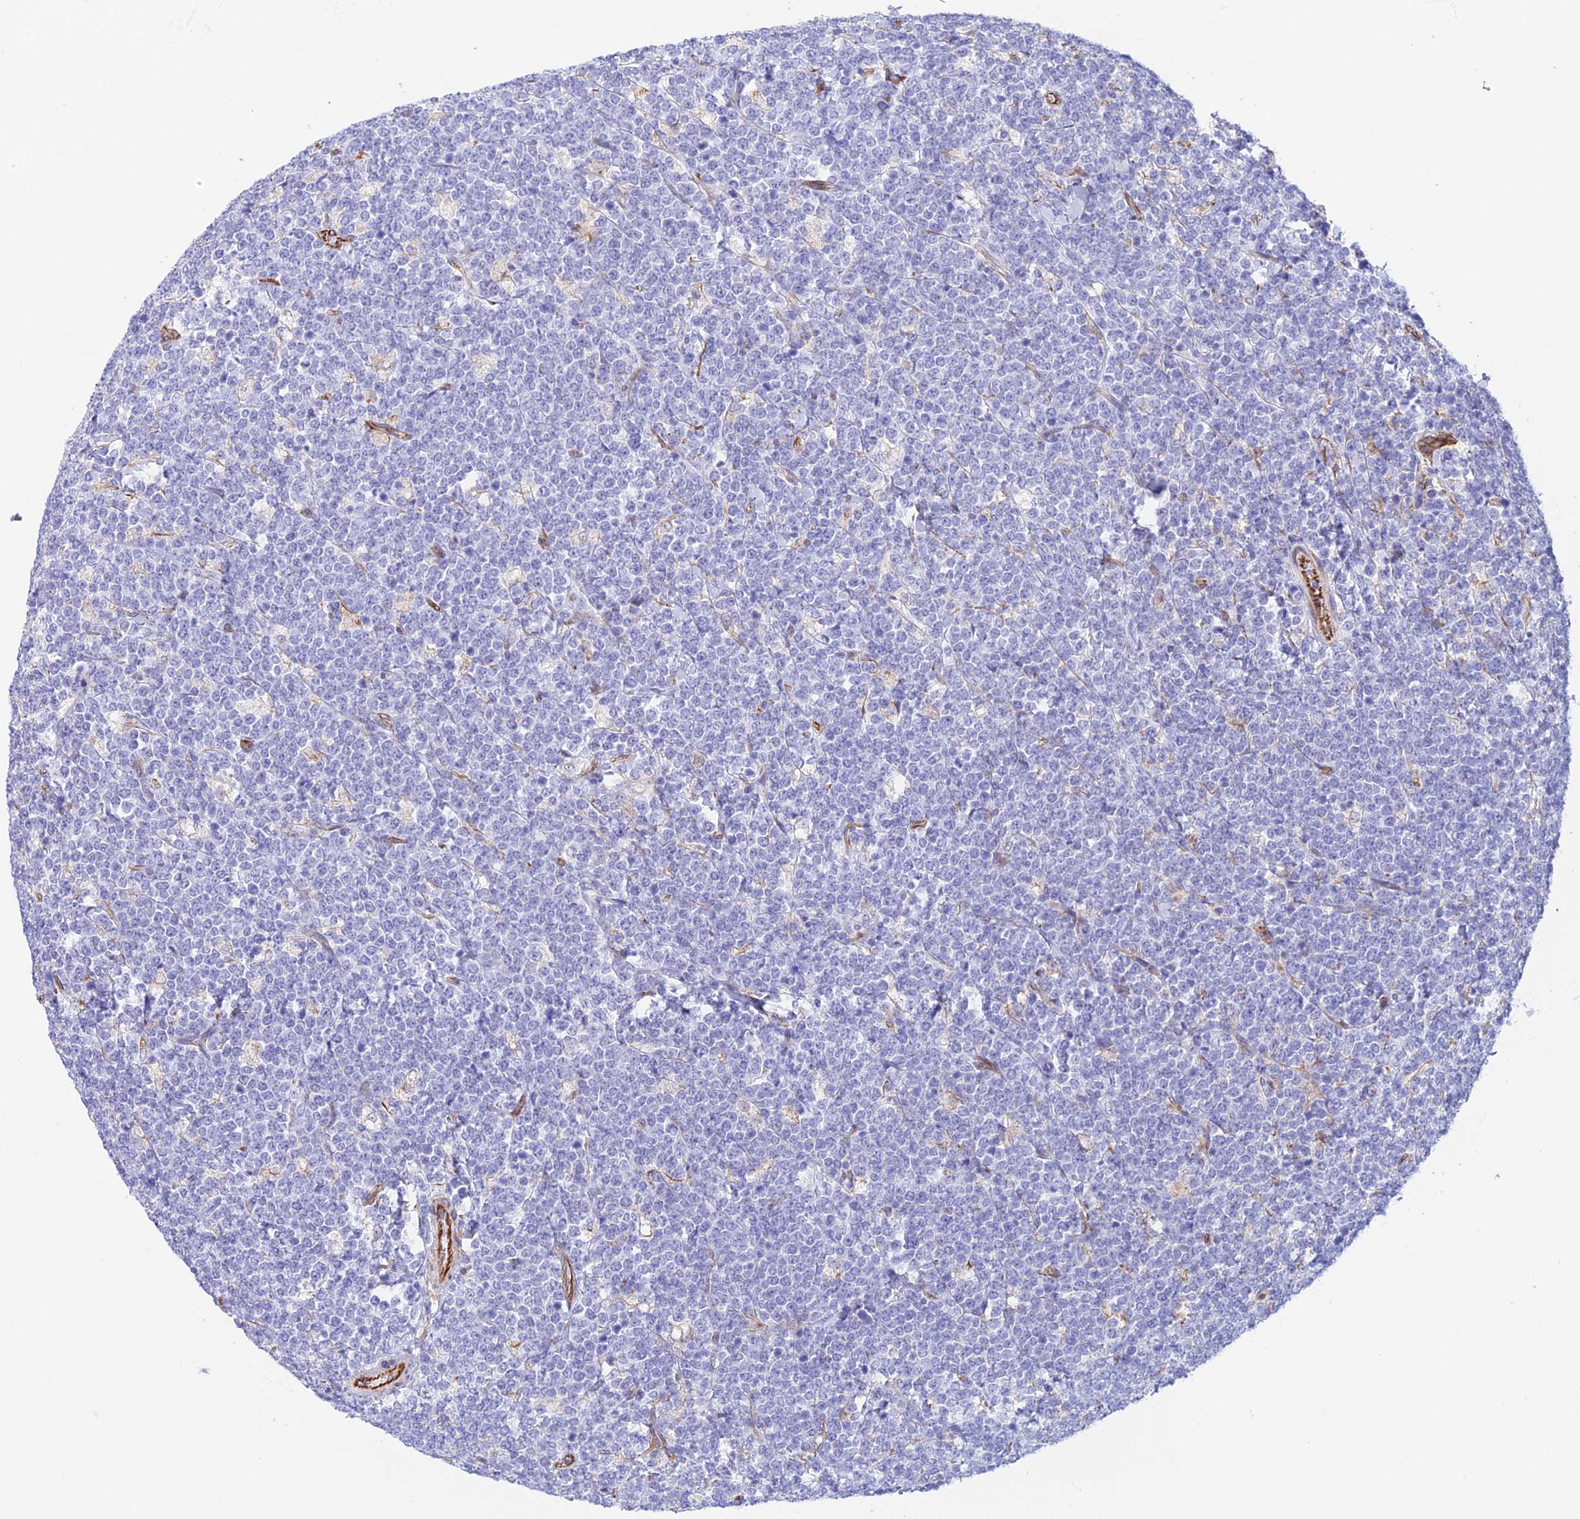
{"staining": {"intensity": "negative", "quantity": "none", "location": "none"}, "tissue": "lymphoma", "cell_type": "Tumor cells", "image_type": "cancer", "snomed": [{"axis": "morphology", "description": "Malignant lymphoma, non-Hodgkin's type, High grade"}, {"axis": "topography", "description": "Small intestine"}], "caption": "The histopathology image exhibits no staining of tumor cells in lymphoma. (Brightfield microscopy of DAB immunohistochemistry (IHC) at high magnification).", "gene": "ZNF652", "patient": {"sex": "male", "age": 8}}